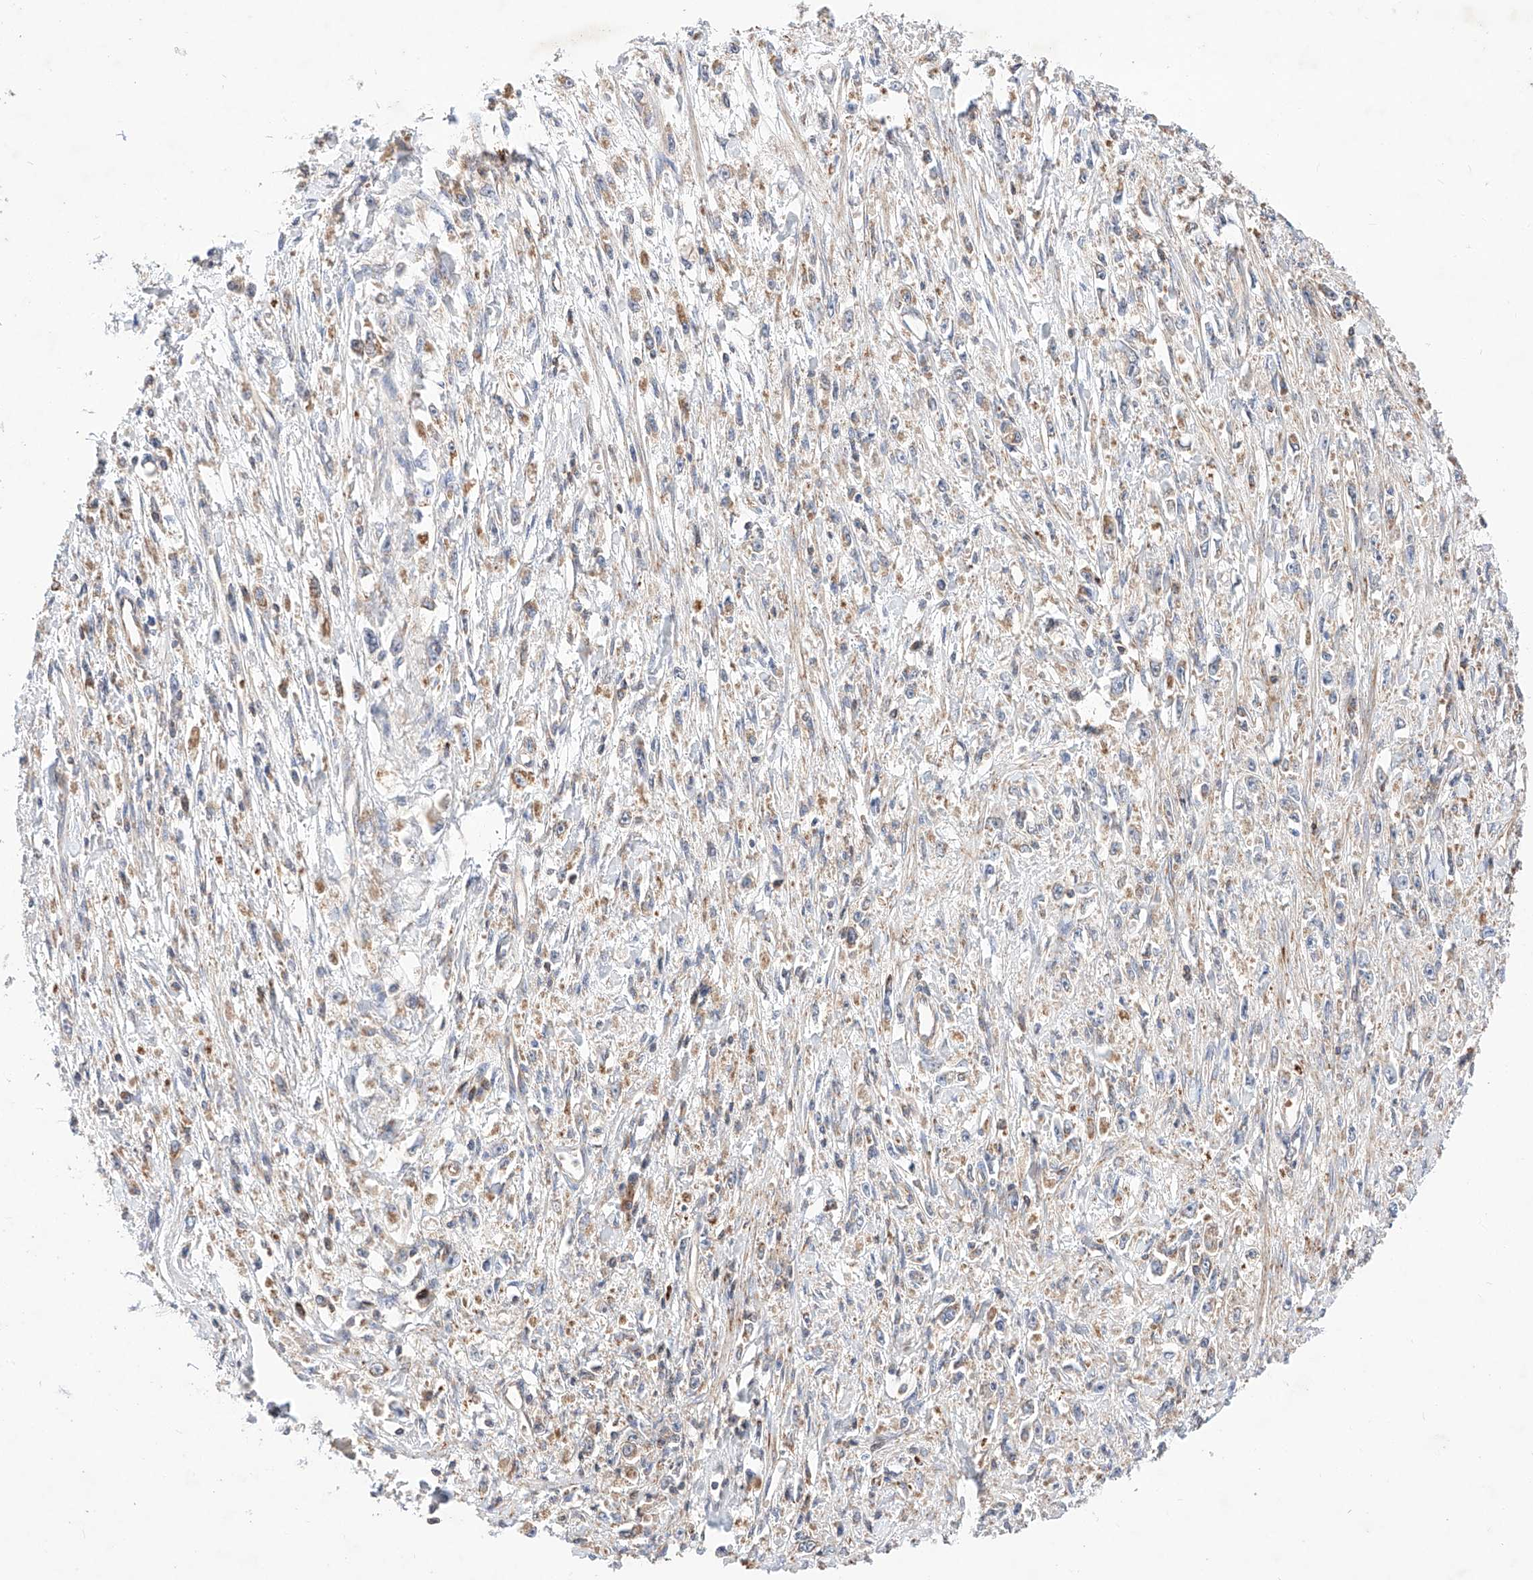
{"staining": {"intensity": "negative", "quantity": "none", "location": "none"}, "tissue": "stomach cancer", "cell_type": "Tumor cells", "image_type": "cancer", "snomed": [{"axis": "morphology", "description": "Adenocarcinoma, NOS"}, {"axis": "topography", "description": "Stomach"}], "caption": "Immunohistochemistry histopathology image of stomach cancer (adenocarcinoma) stained for a protein (brown), which exhibits no positivity in tumor cells.", "gene": "NR1D1", "patient": {"sex": "female", "age": 59}}